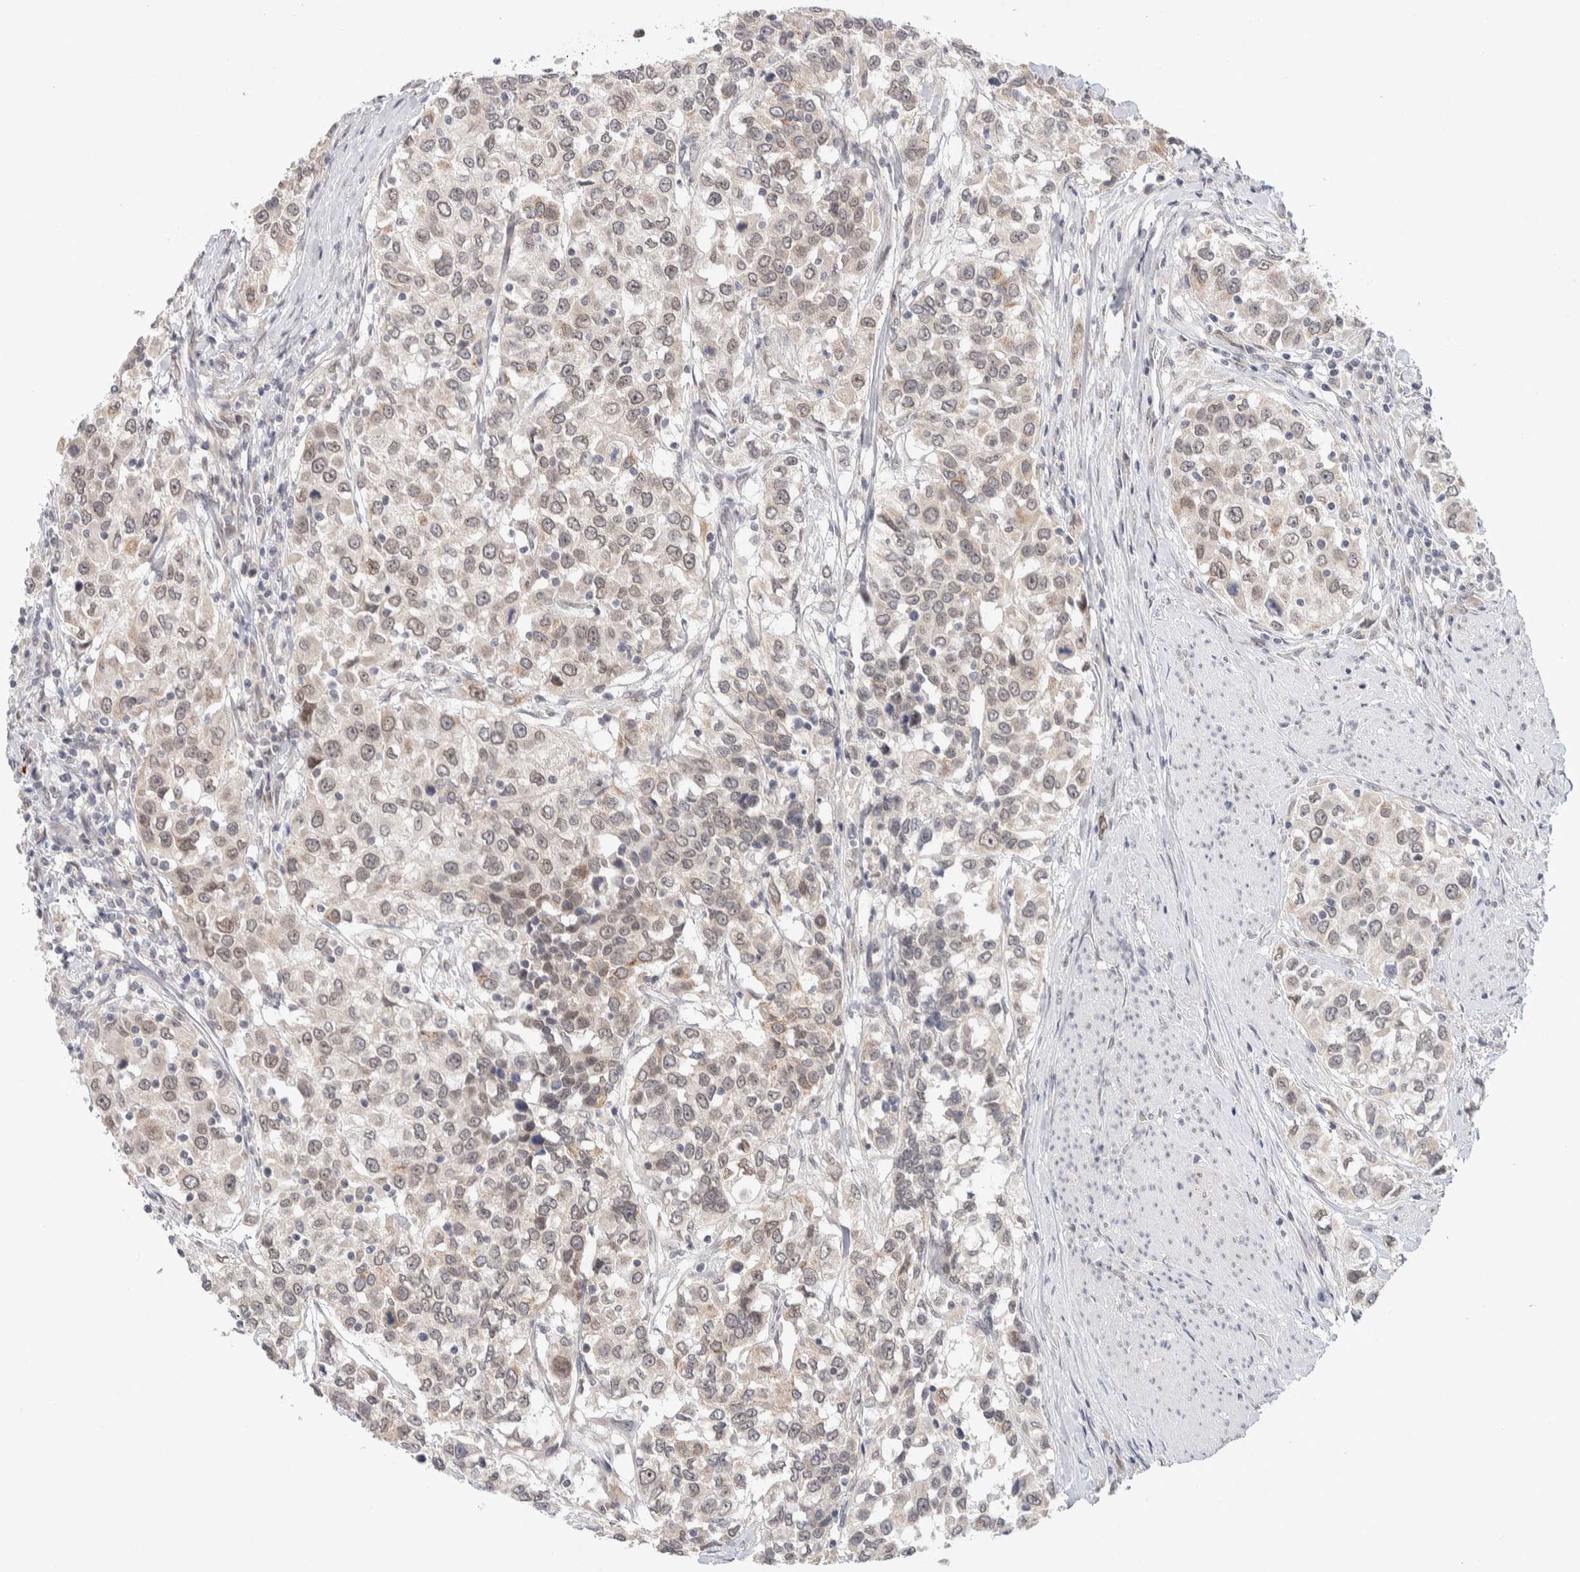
{"staining": {"intensity": "weak", "quantity": ">75%", "location": "cytoplasmic/membranous,nuclear"}, "tissue": "urothelial cancer", "cell_type": "Tumor cells", "image_type": "cancer", "snomed": [{"axis": "morphology", "description": "Urothelial carcinoma, High grade"}, {"axis": "topography", "description": "Urinary bladder"}], "caption": "Human high-grade urothelial carcinoma stained with a protein marker displays weak staining in tumor cells.", "gene": "CRAT", "patient": {"sex": "female", "age": 80}}